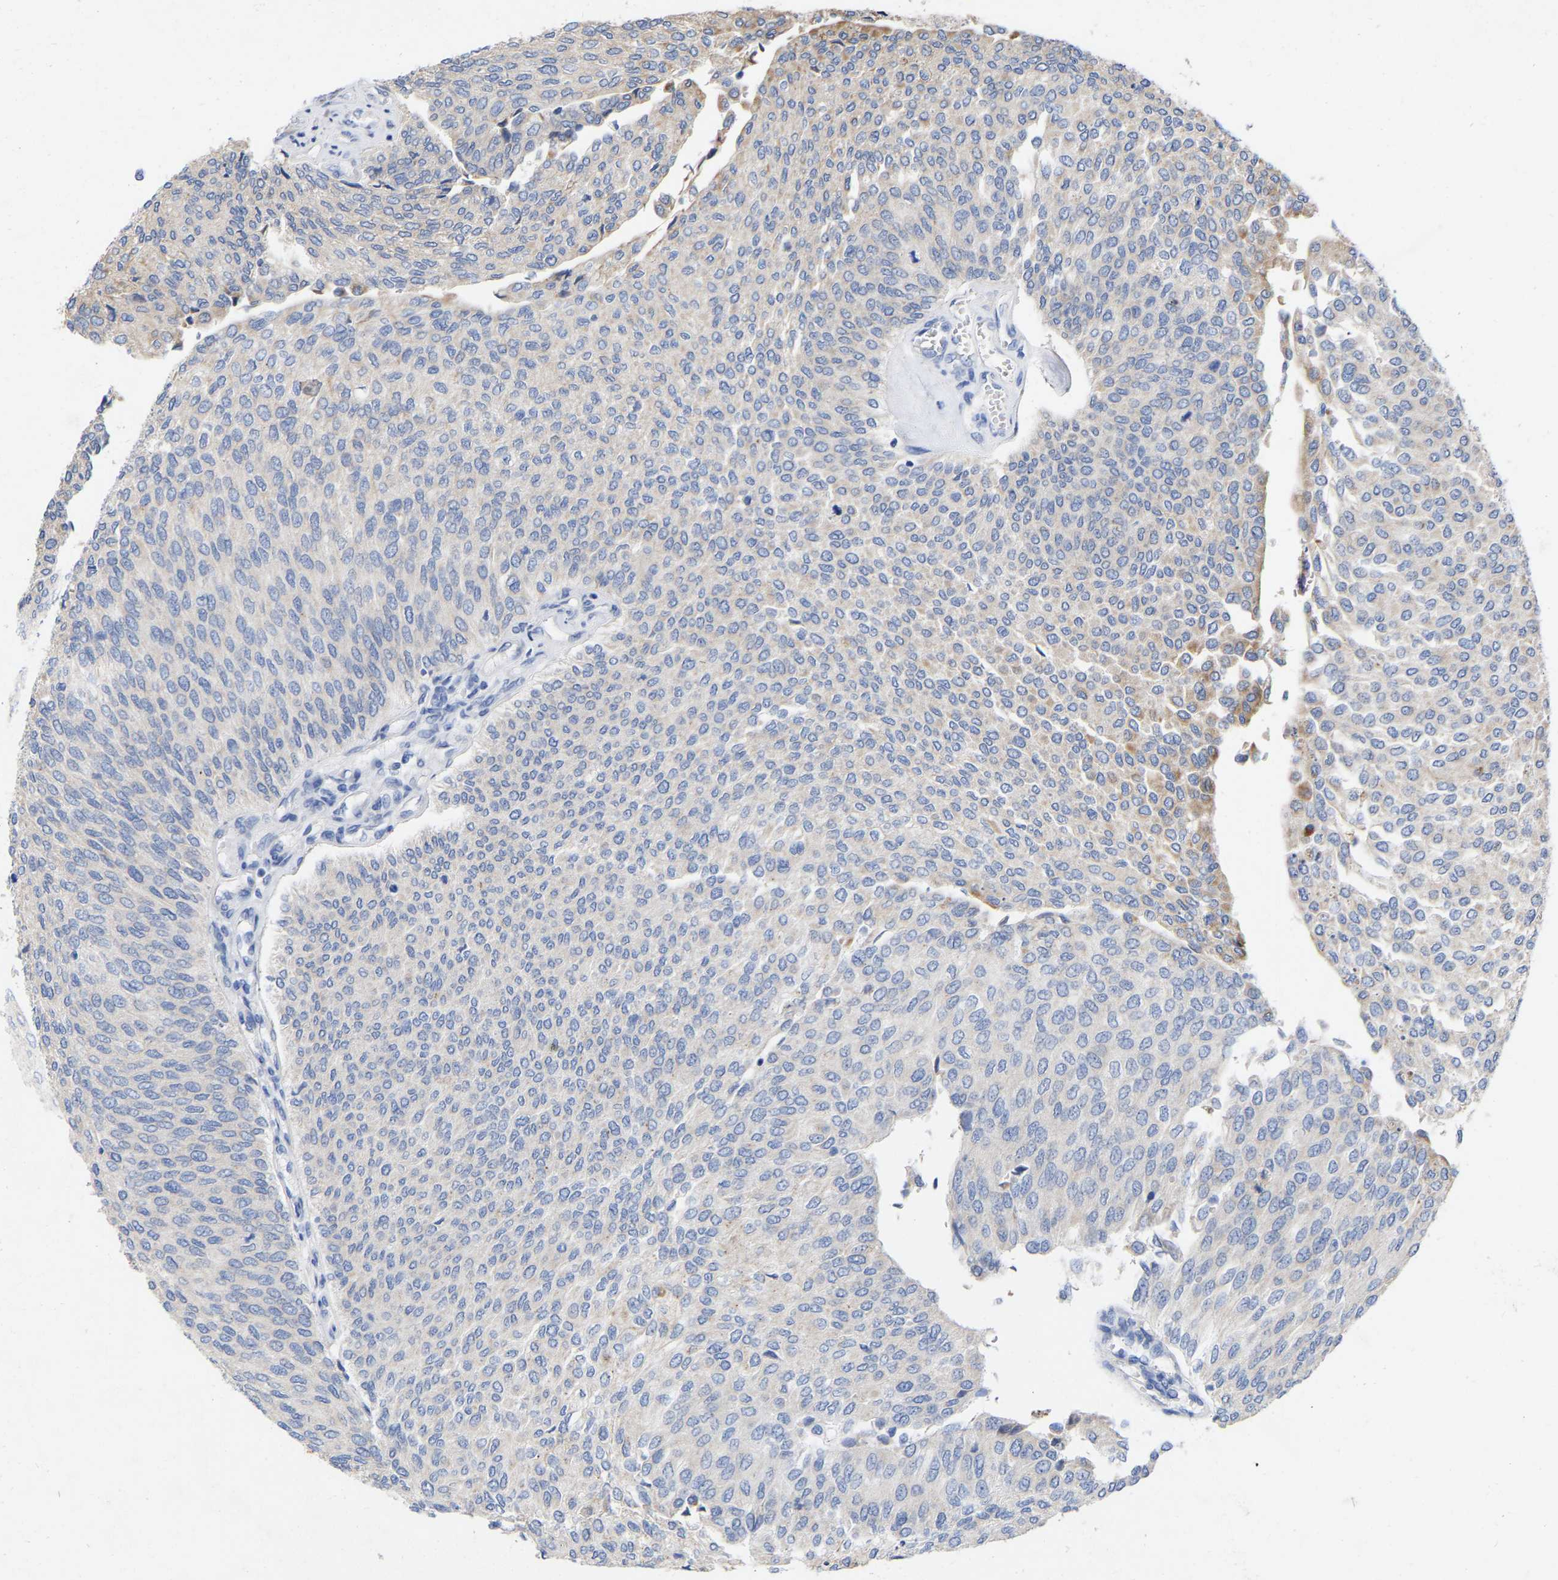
{"staining": {"intensity": "weak", "quantity": "<25%", "location": "cytoplasmic/membranous"}, "tissue": "urothelial cancer", "cell_type": "Tumor cells", "image_type": "cancer", "snomed": [{"axis": "morphology", "description": "Urothelial carcinoma, Low grade"}, {"axis": "topography", "description": "Urinary bladder"}], "caption": "Human urothelial cancer stained for a protein using immunohistochemistry exhibits no staining in tumor cells.", "gene": "STRIP2", "patient": {"sex": "female", "age": 79}}